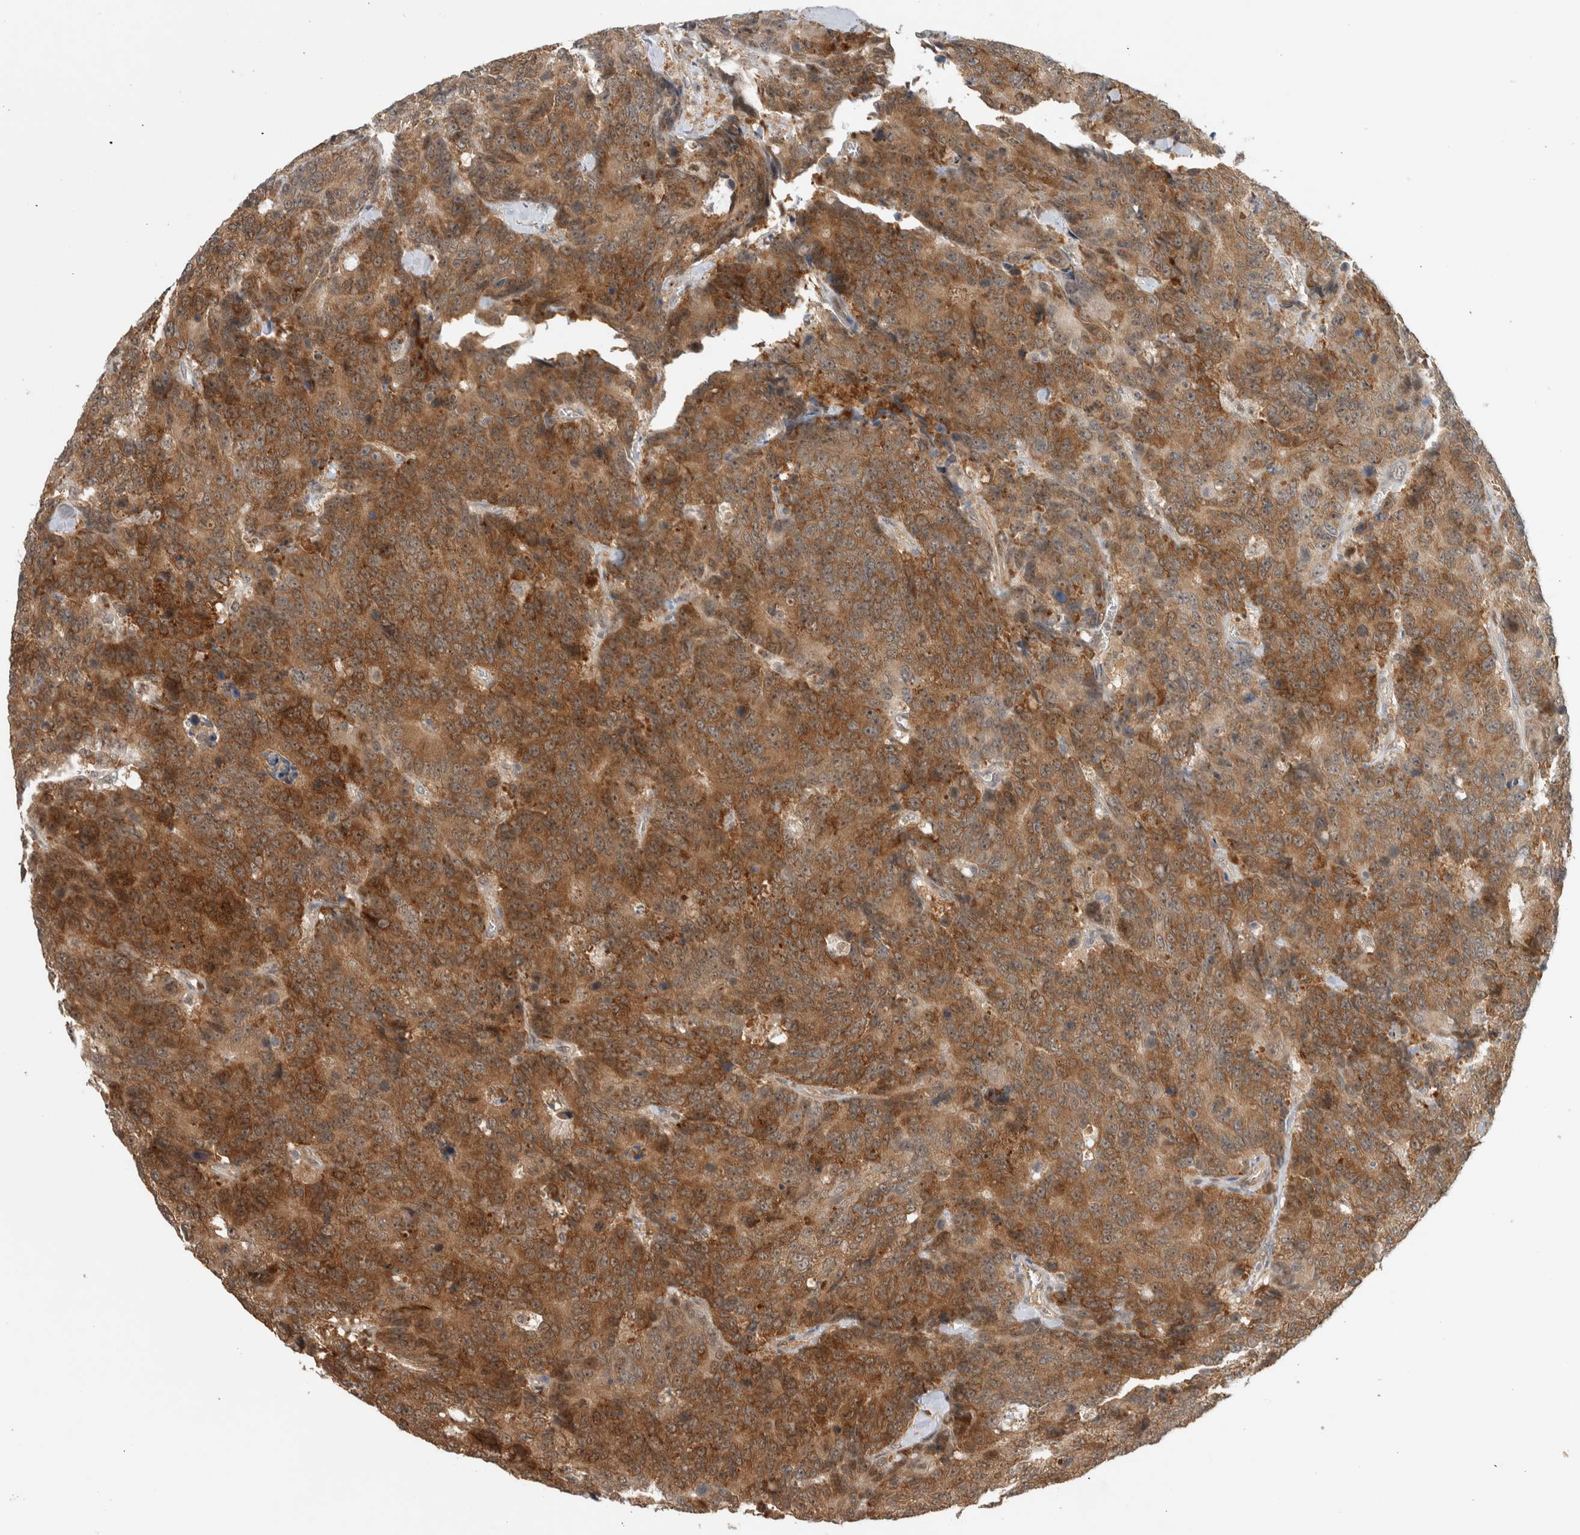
{"staining": {"intensity": "strong", "quantity": ">75%", "location": "cytoplasmic/membranous"}, "tissue": "colorectal cancer", "cell_type": "Tumor cells", "image_type": "cancer", "snomed": [{"axis": "morphology", "description": "Adenocarcinoma, NOS"}, {"axis": "topography", "description": "Colon"}], "caption": "Strong cytoplasmic/membranous expression for a protein is present in approximately >75% of tumor cells of adenocarcinoma (colorectal) using IHC.", "gene": "OTUD6B", "patient": {"sex": "female", "age": 86}}